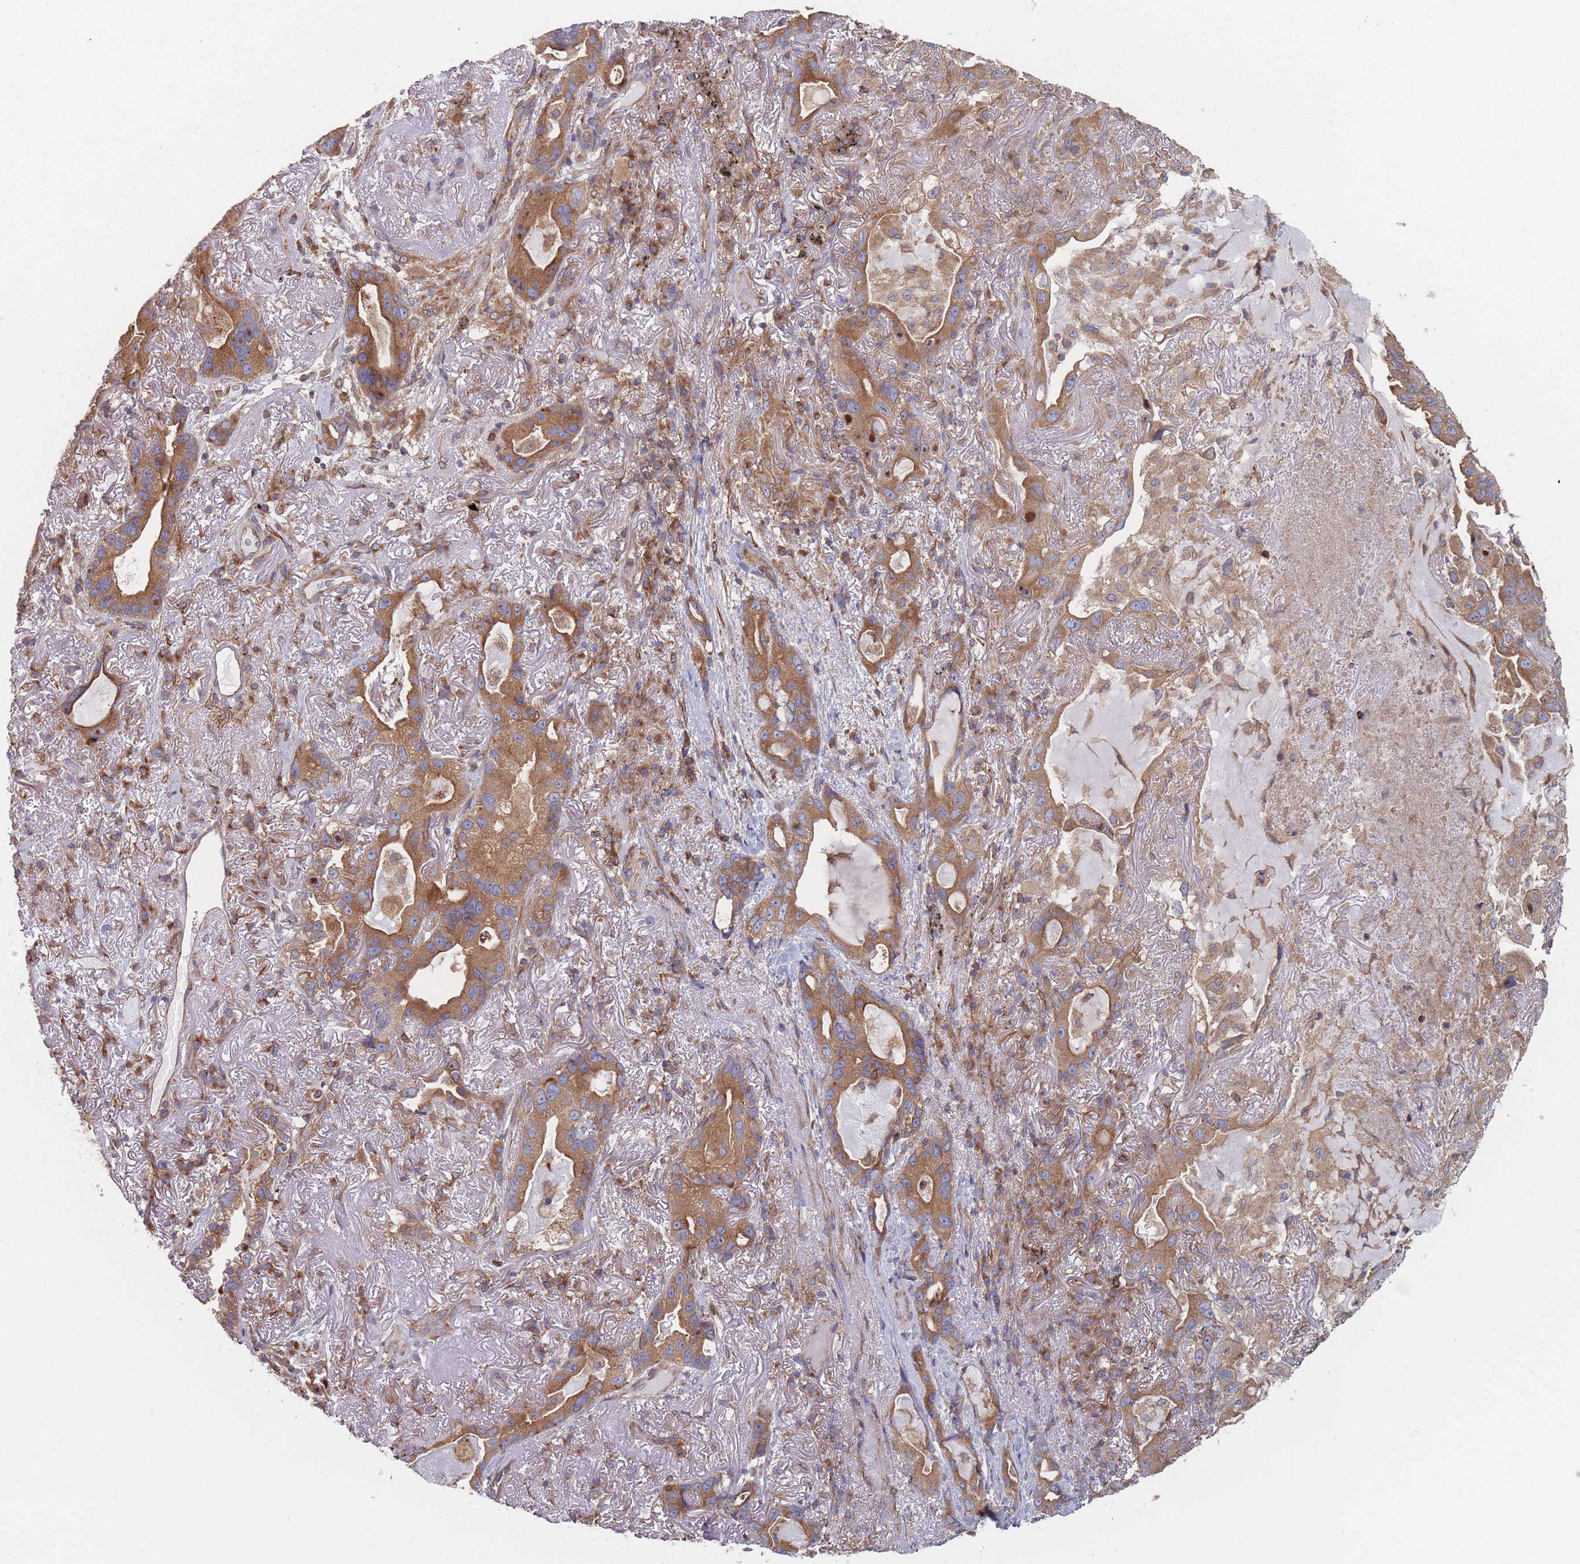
{"staining": {"intensity": "strong", "quantity": ">75%", "location": "cytoplasmic/membranous"}, "tissue": "lung cancer", "cell_type": "Tumor cells", "image_type": "cancer", "snomed": [{"axis": "morphology", "description": "Adenocarcinoma, NOS"}, {"axis": "topography", "description": "Lung"}], "caption": "Immunohistochemical staining of human adenocarcinoma (lung) shows strong cytoplasmic/membranous protein staining in approximately >75% of tumor cells.", "gene": "KDSR", "patient": {"sex": "female", "age": 69}}